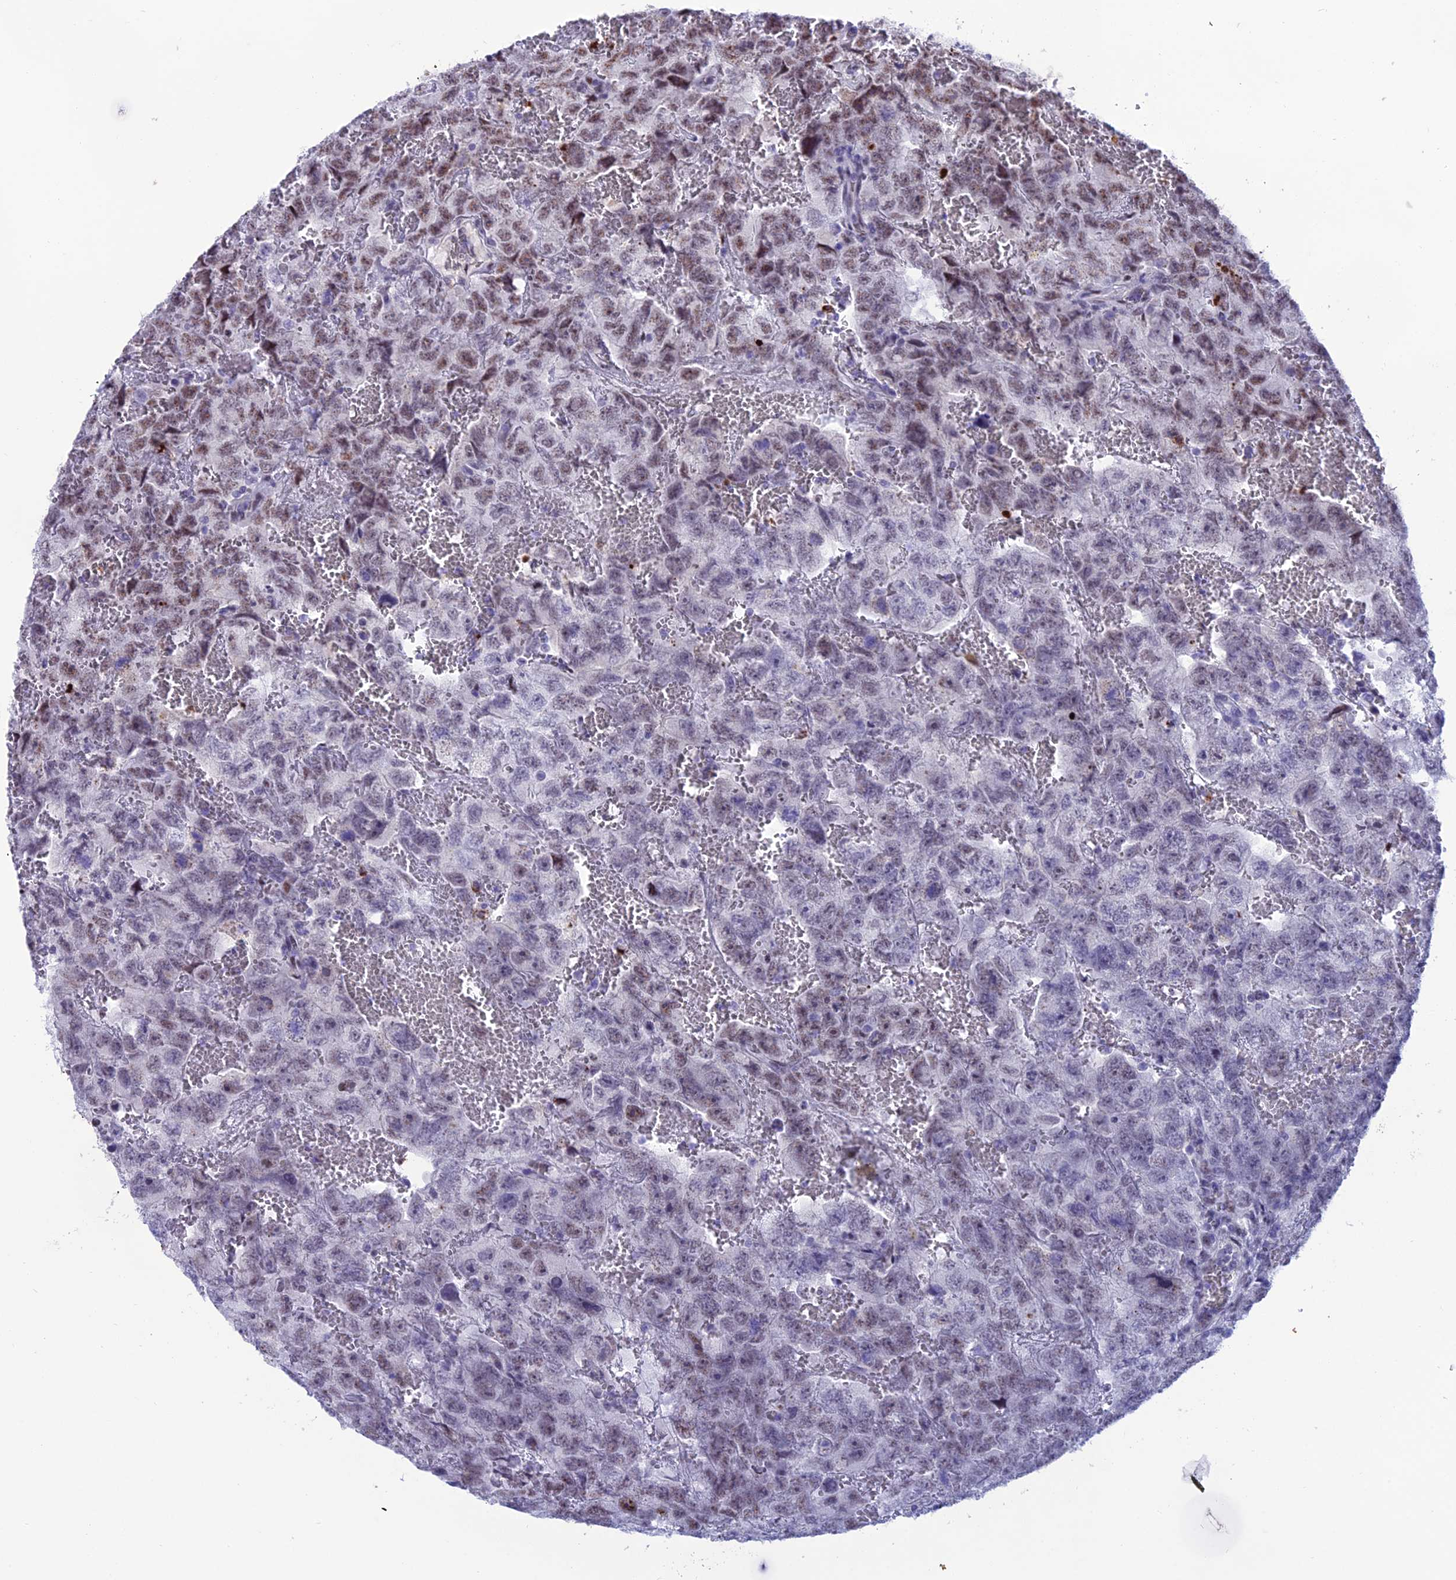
{"staining": {"intensity": "moderate", "quantity": "25%-75%", "location": "nuclear"}, "tissue": "testis cancer", "cell_type": "Tumor cells", "image_type": "cancer", "snomed": [{"axis": "morphology", "description": "Carcinoma, Embryonal, NOS"}, {"axis": "topography", "description": "Testis"}], "caption": "The histopathology image exhibits immunohistochemical staining of testis embryonal carcinoma. There is moderate nuclear staining is identified in about 25%-75% of tumor cells.", "gene": "MFSD2B", "patient": {"sex": "male", "age": 45}}